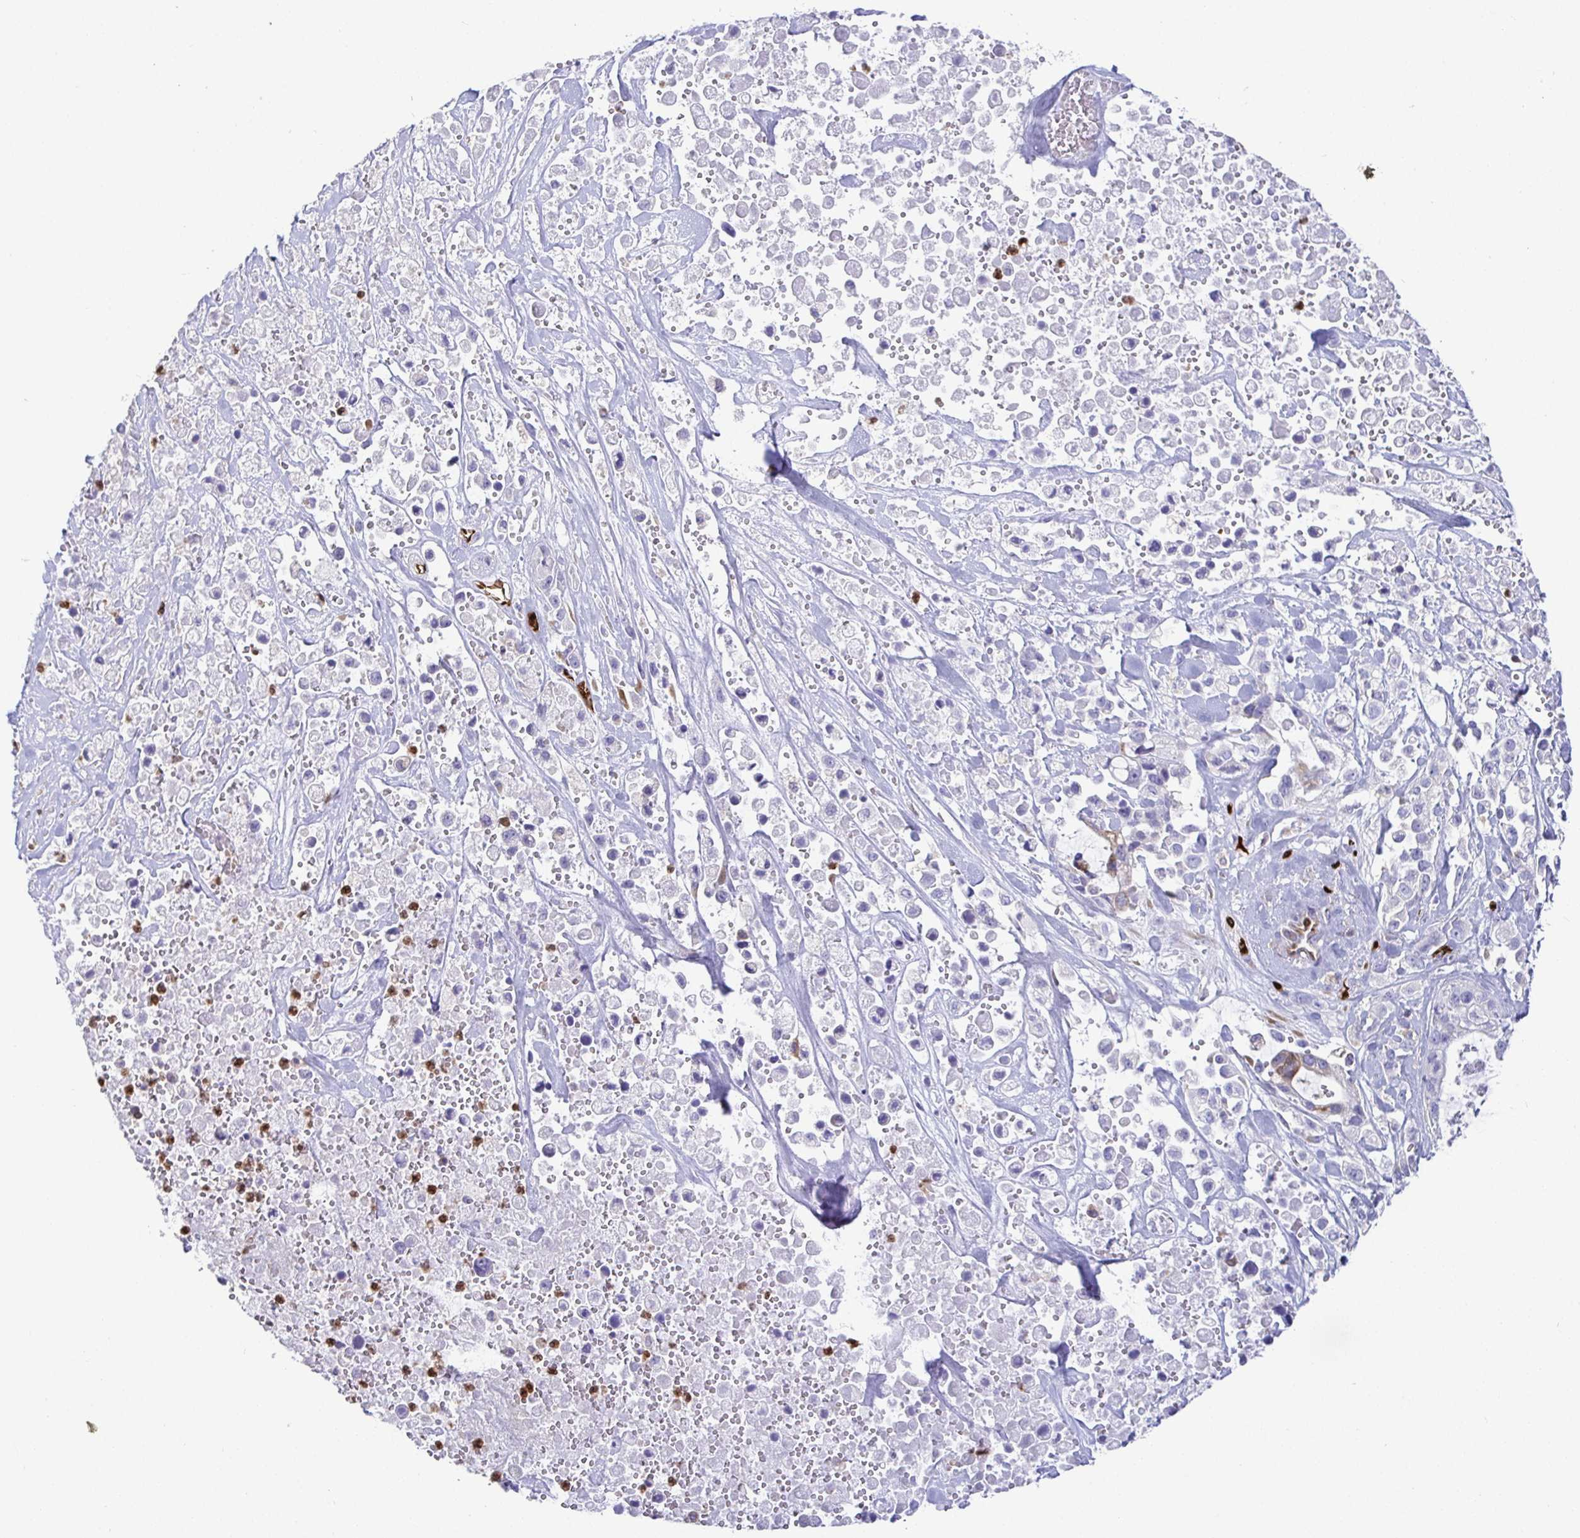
{"staining": {"intensity": "moderate", "quantity": "25%-75%", "location": "cytoplasmic/membranous"}, "tissue": "pancreatic cancer", "cell_type": "Tumor cells", "image_type": "cancer", "snomed": [{"axis": "morphology", "description": "Adenocarcinoma, NOS"}, {"axis": "topography", "description": "Pancreas"}], "caption": "An immunohistochemistry (IHC) photomicrograph of neoplastic tissue is shown. Protein staining in brown shows moderate cytoplasmic/membranous positivity in adenocarcinoma (pancreatic) within tumor cells.", "gene": "TP53I11", "patient": {"sex": "male", "age": 44}}